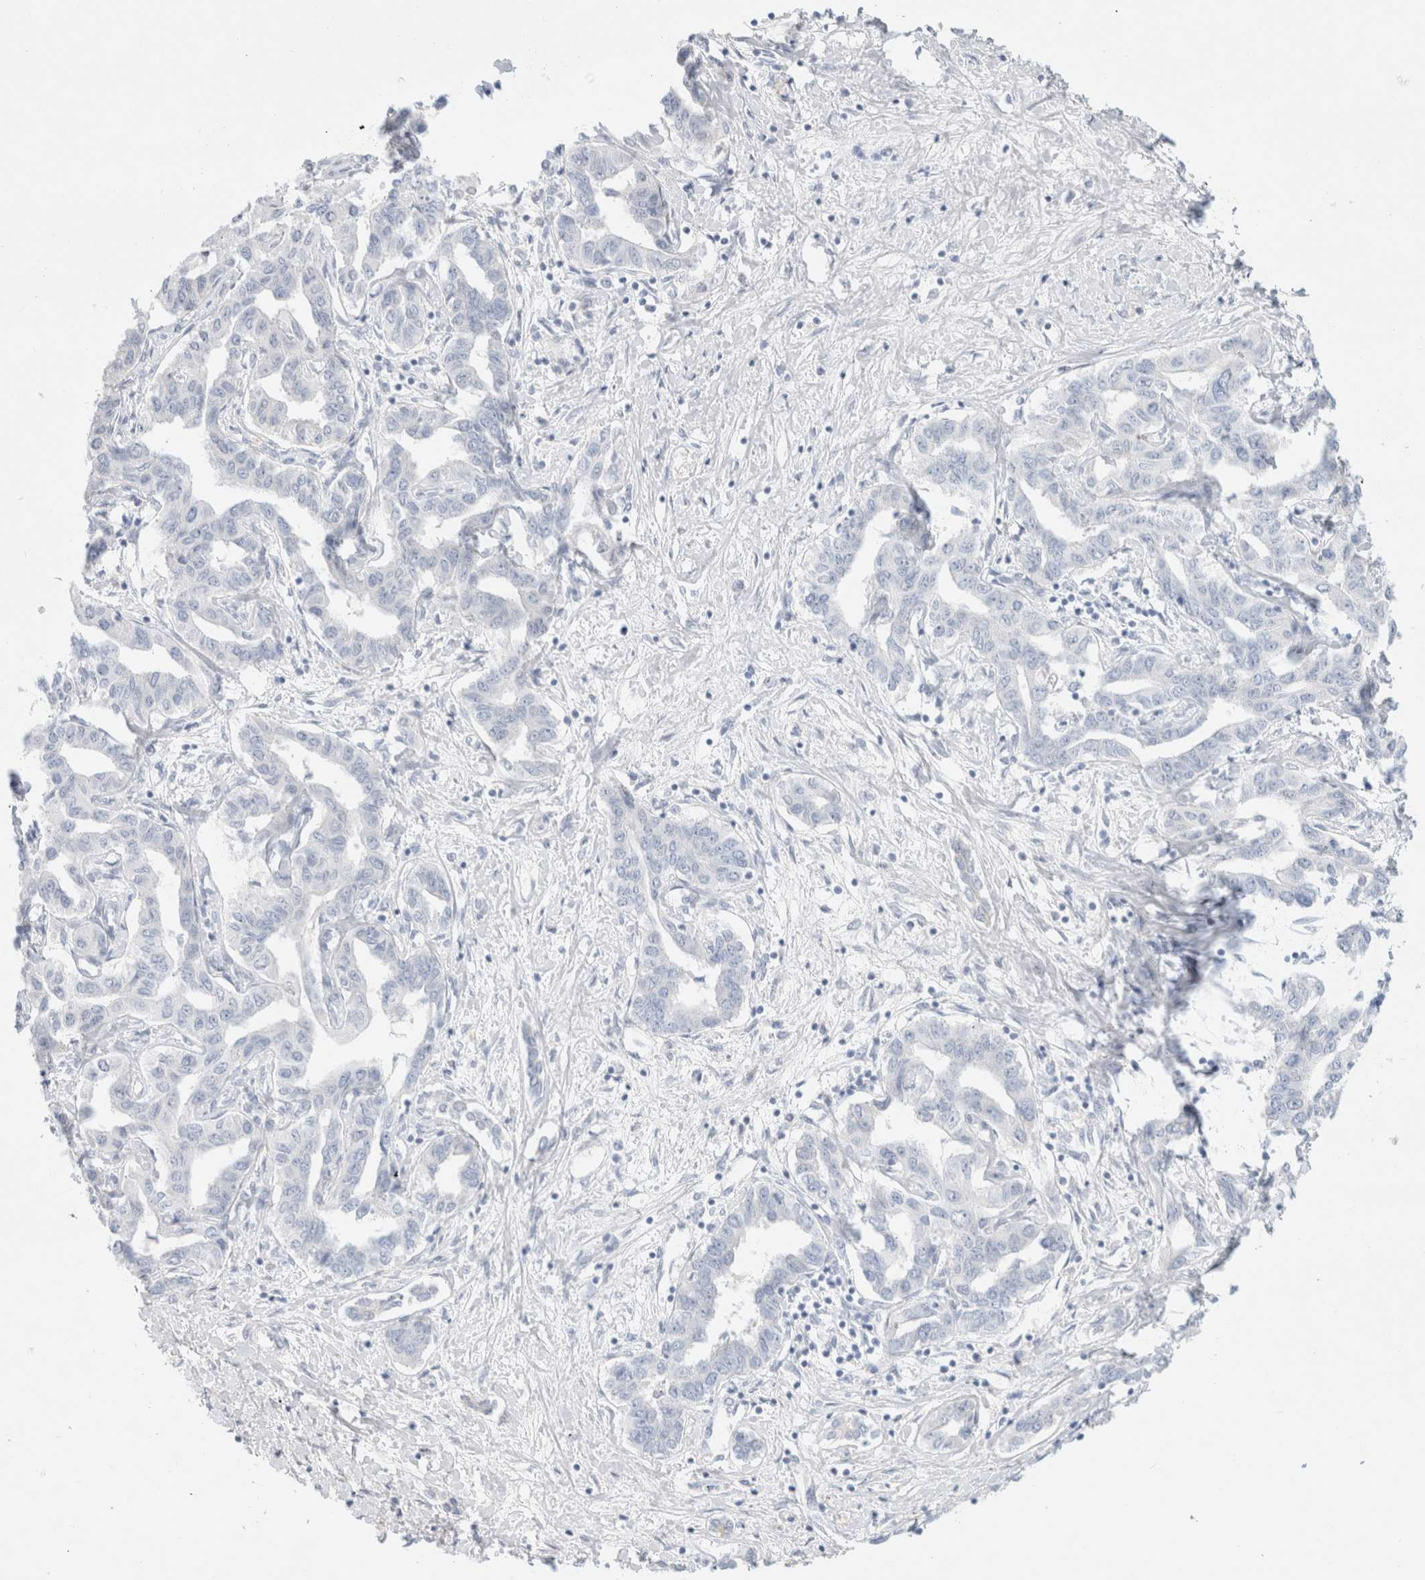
{"staining": {"intensity": "negative", "quantity": "none", "location": "none"}, "tissue": "liver cancer", "cell_type": "Tumor cells", "image_type": "cancer", "snomed": [{"axis": "morphology", "description": "Cholangiocarcinoma"}, {"axis": "topography", "description": "Liver"}], "caption": "Immunohistochemistry of cholangiocarcinoma (liver) reveals no positivity in tumor cells.", "gene": "CPQ", "patient": {"sex": "male", "age": 59}}